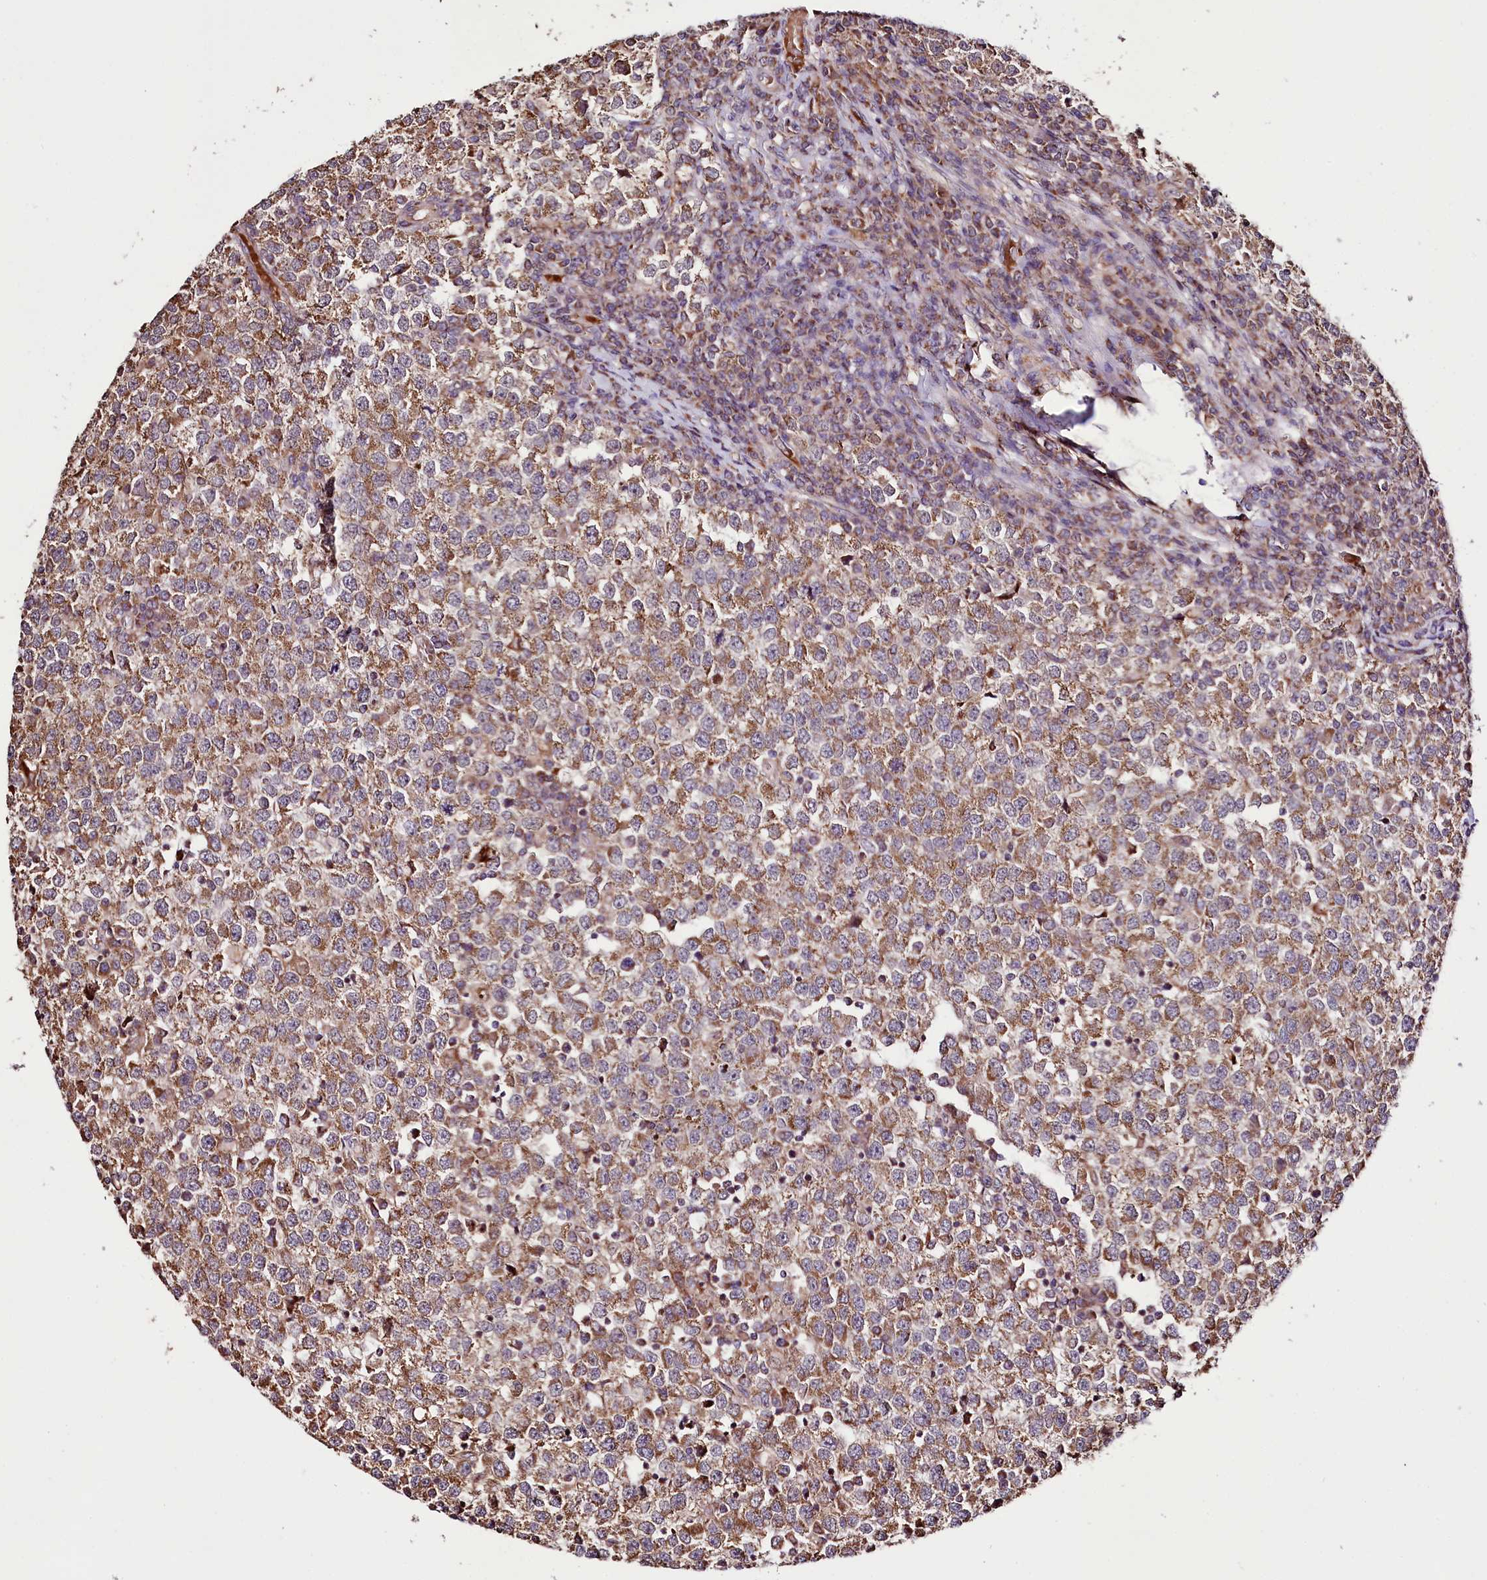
{"staining": {"intensity": "moderate", "quantity": ">75%", "location": "cytoplasmic/membranous"}, "tissue": "testis cancer", "cell_type": "Tumor cells", "image_type": "cancer", "snomed": [{"axis": "morphology", "description": "Seminoma, NOS"}, {"axis": "topography", "description": "Testis"}], "caption": "Protein staining of testis cancer (seminoma) tissue demonstrates moderate cytoplasmic/membranous staining in about >75% of tumor cells. The staining was performed using DAB to visualize the protein expression in brown, while the nuclei were stained in blue with hematoxylin (Magnification: 20x).", "gene": "ST7", "patient": {"sex": "male", "age": 65}}